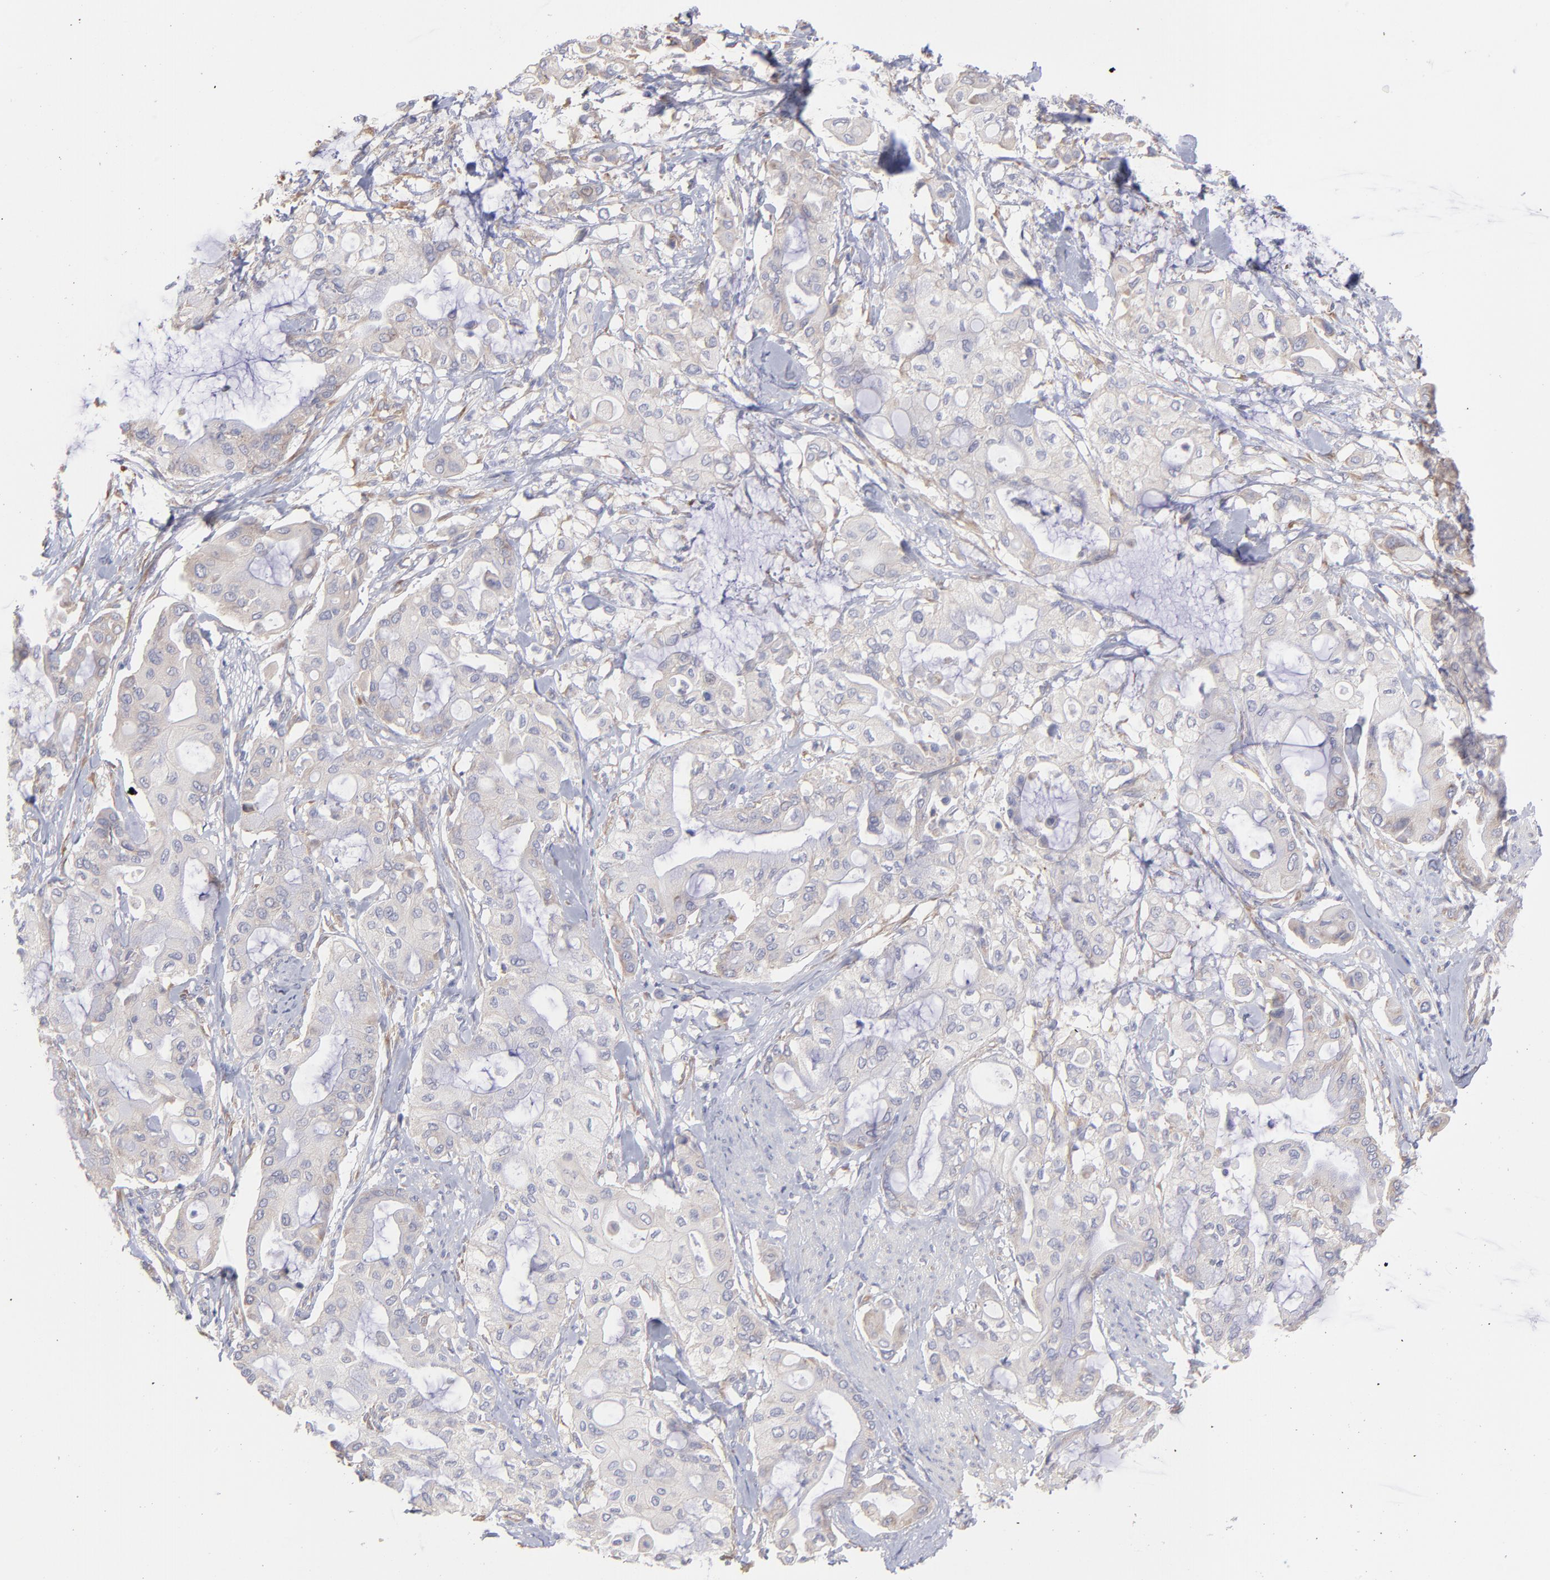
{"staining": {"intensity": "negative", "quantity": "none", "location": "none"}, "tissue": "pancreatic cancer", "cell_type": "Tumor cells", "image_type": "cancer", "snomed": [{"axis": "morphology", "description": "Adenocarcinoma, NOS"}, {"axis": "morphology", "description": "Adenocarcinoma, metastatic, NOS"}, {"axis": "topography", "description": "Lymph node"}, {"axis": "topography", "description": "Pancreas"}, {"axis": "topography", "description": "Duodenum"}], "caption": "Pancreatic cancer was stained to show a protein in brown. There is no significant positivity in tumor cells.", "gene": "RPLP0", "patient": {"sex": "female", "age": 64}}